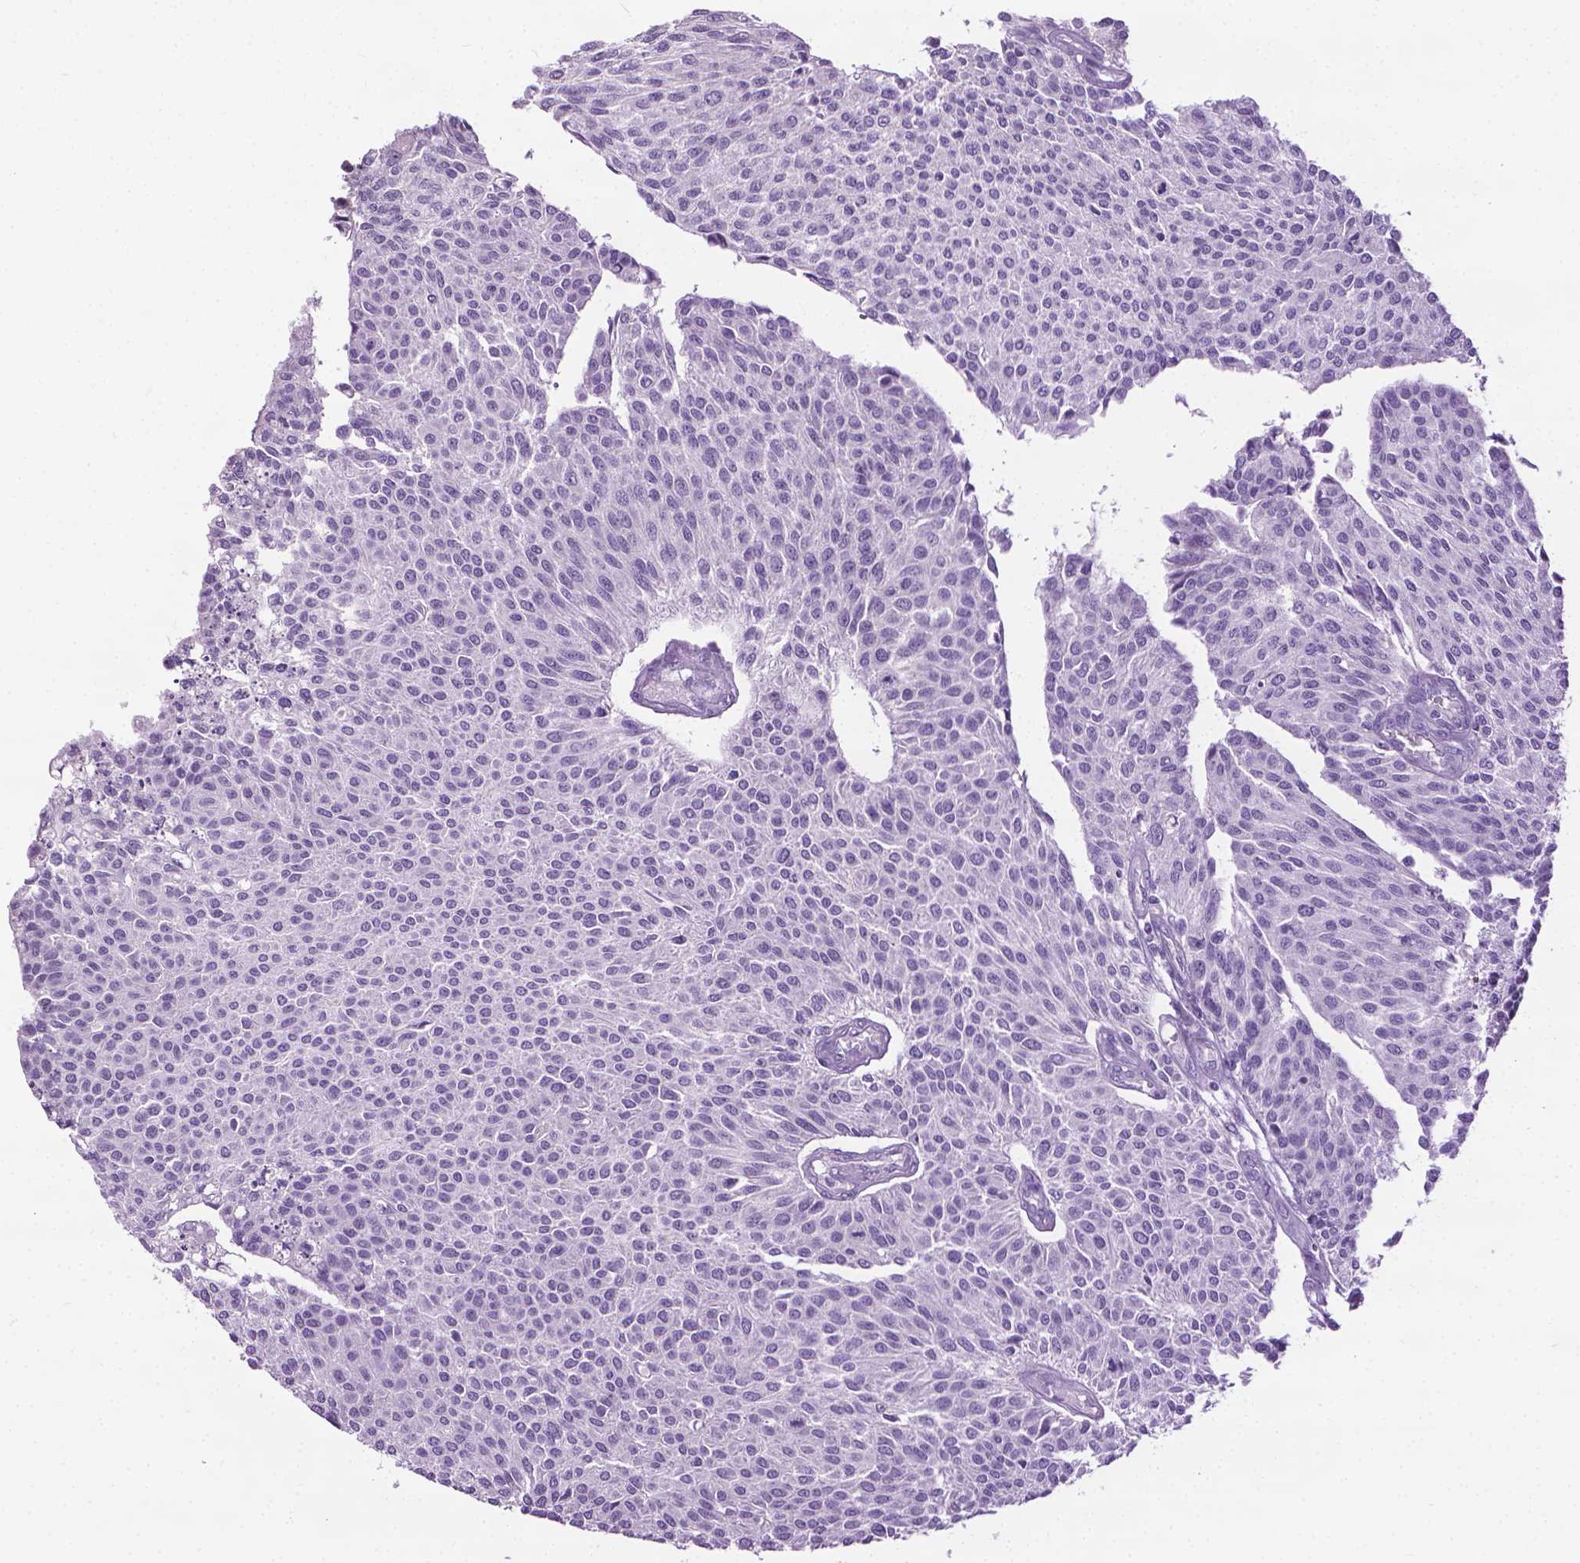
{"staining": {"intensity": "negative", "quantity": "none", "location": "none"}, "tissue": "urothelial cancer", "cell_type": "Tumor cells", "image_type": "cancer", "snomed": [{"axis": "morphology", "description": "Urothelial carcinoma, NOS"}, {"axis": "topography", "description": "Urinary bladder"}], "caption": "Tumor cells show no significant positivity in urothelial cancer. (DAB IHC visualized using brightfield microscopy, high magnification).", "gene": "DNAI7", "patient": {"sex": "male", "age": 55}}